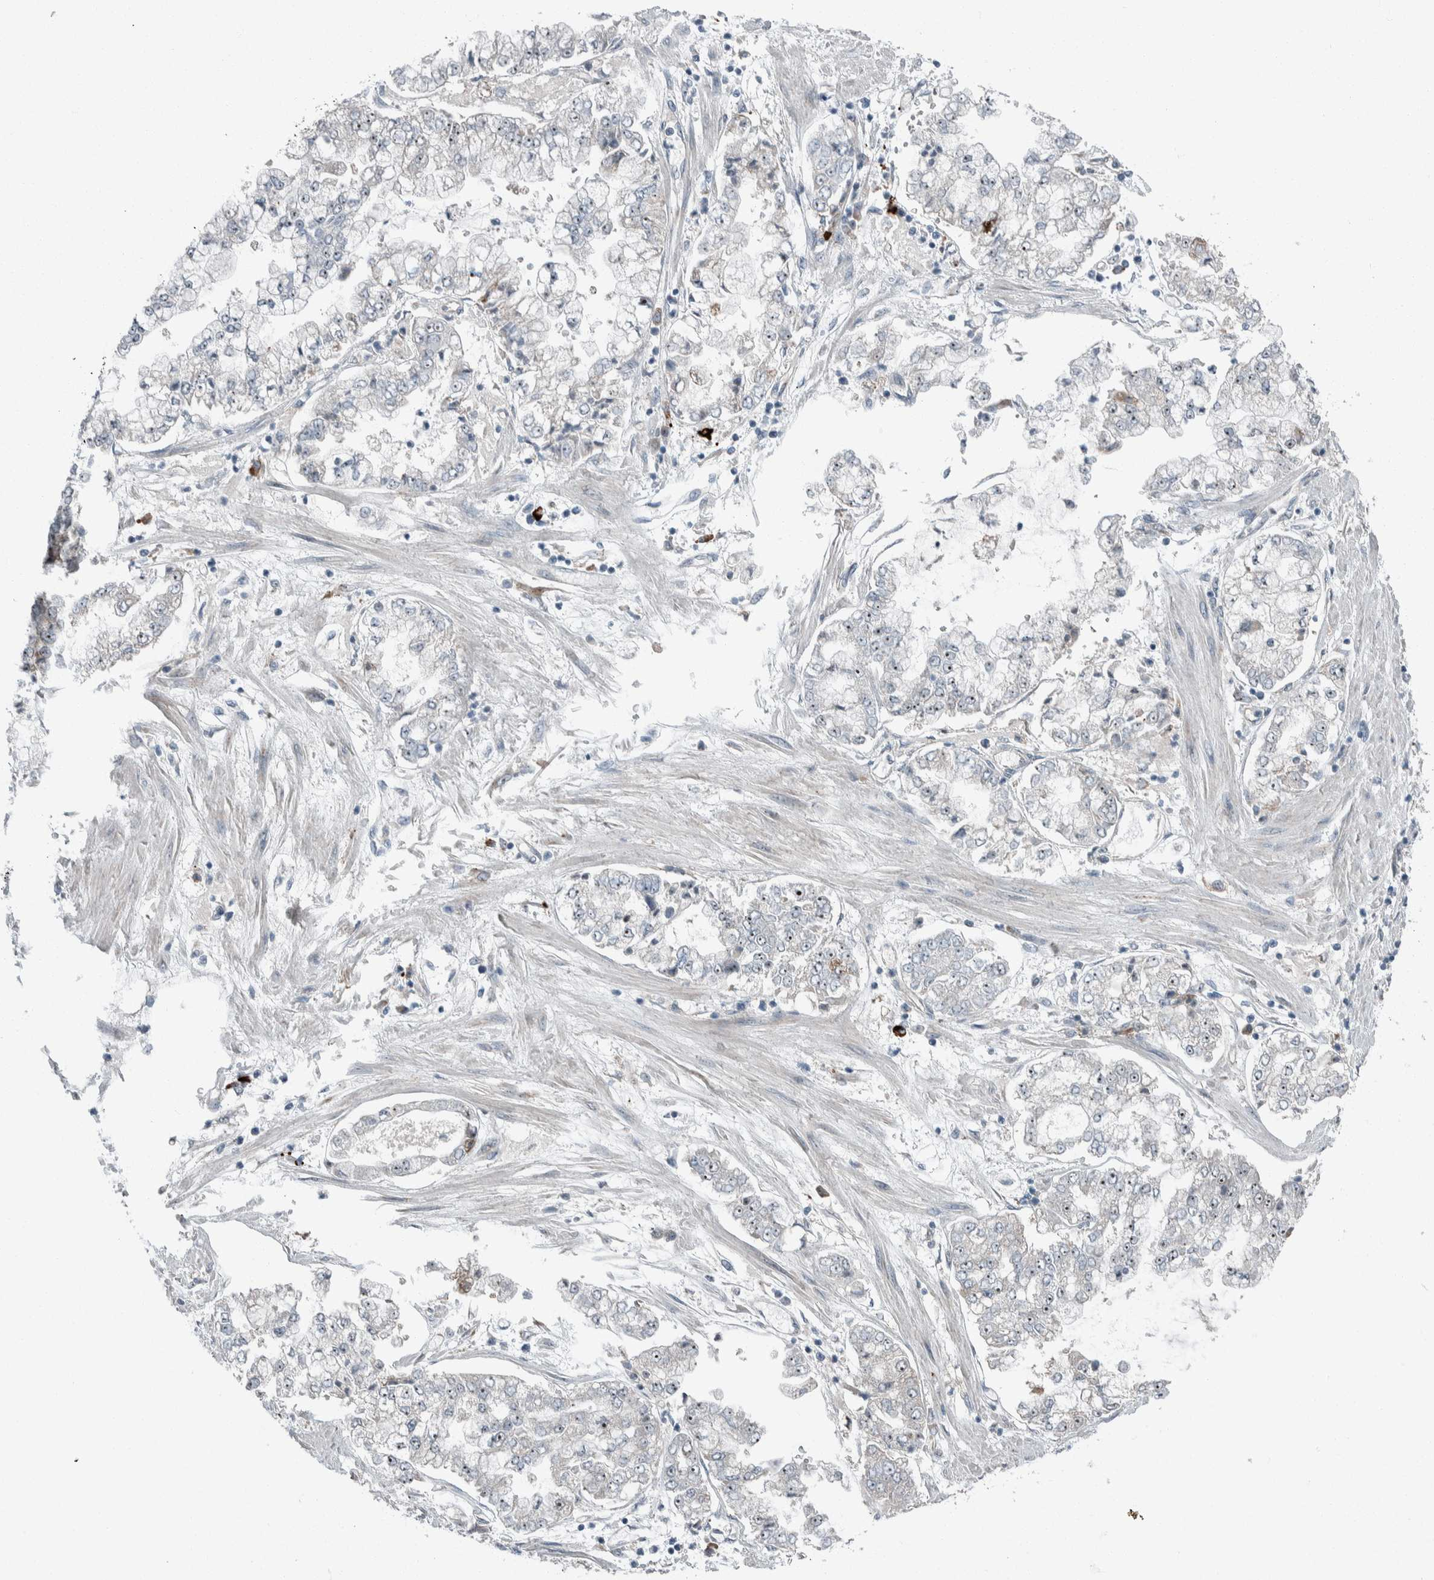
{"staining": {"intensity": "negative", "quantity": "none", "location": "none"}, "tissue": "stomach cancer", "cell_type": "Tumor cells", "image_type": "cancer", "snomed": [{"axis": "morphology", "description": "Adenocarcinoma, NOS"}, {"axis": "topography", "description": "Stomach"}], "caption": "A histopathology image of stomach cancer stained for a protein reveals no brown staining in tumor cells.", "gene": "USP25", "patient": {"sex": "male", "age": 76}}